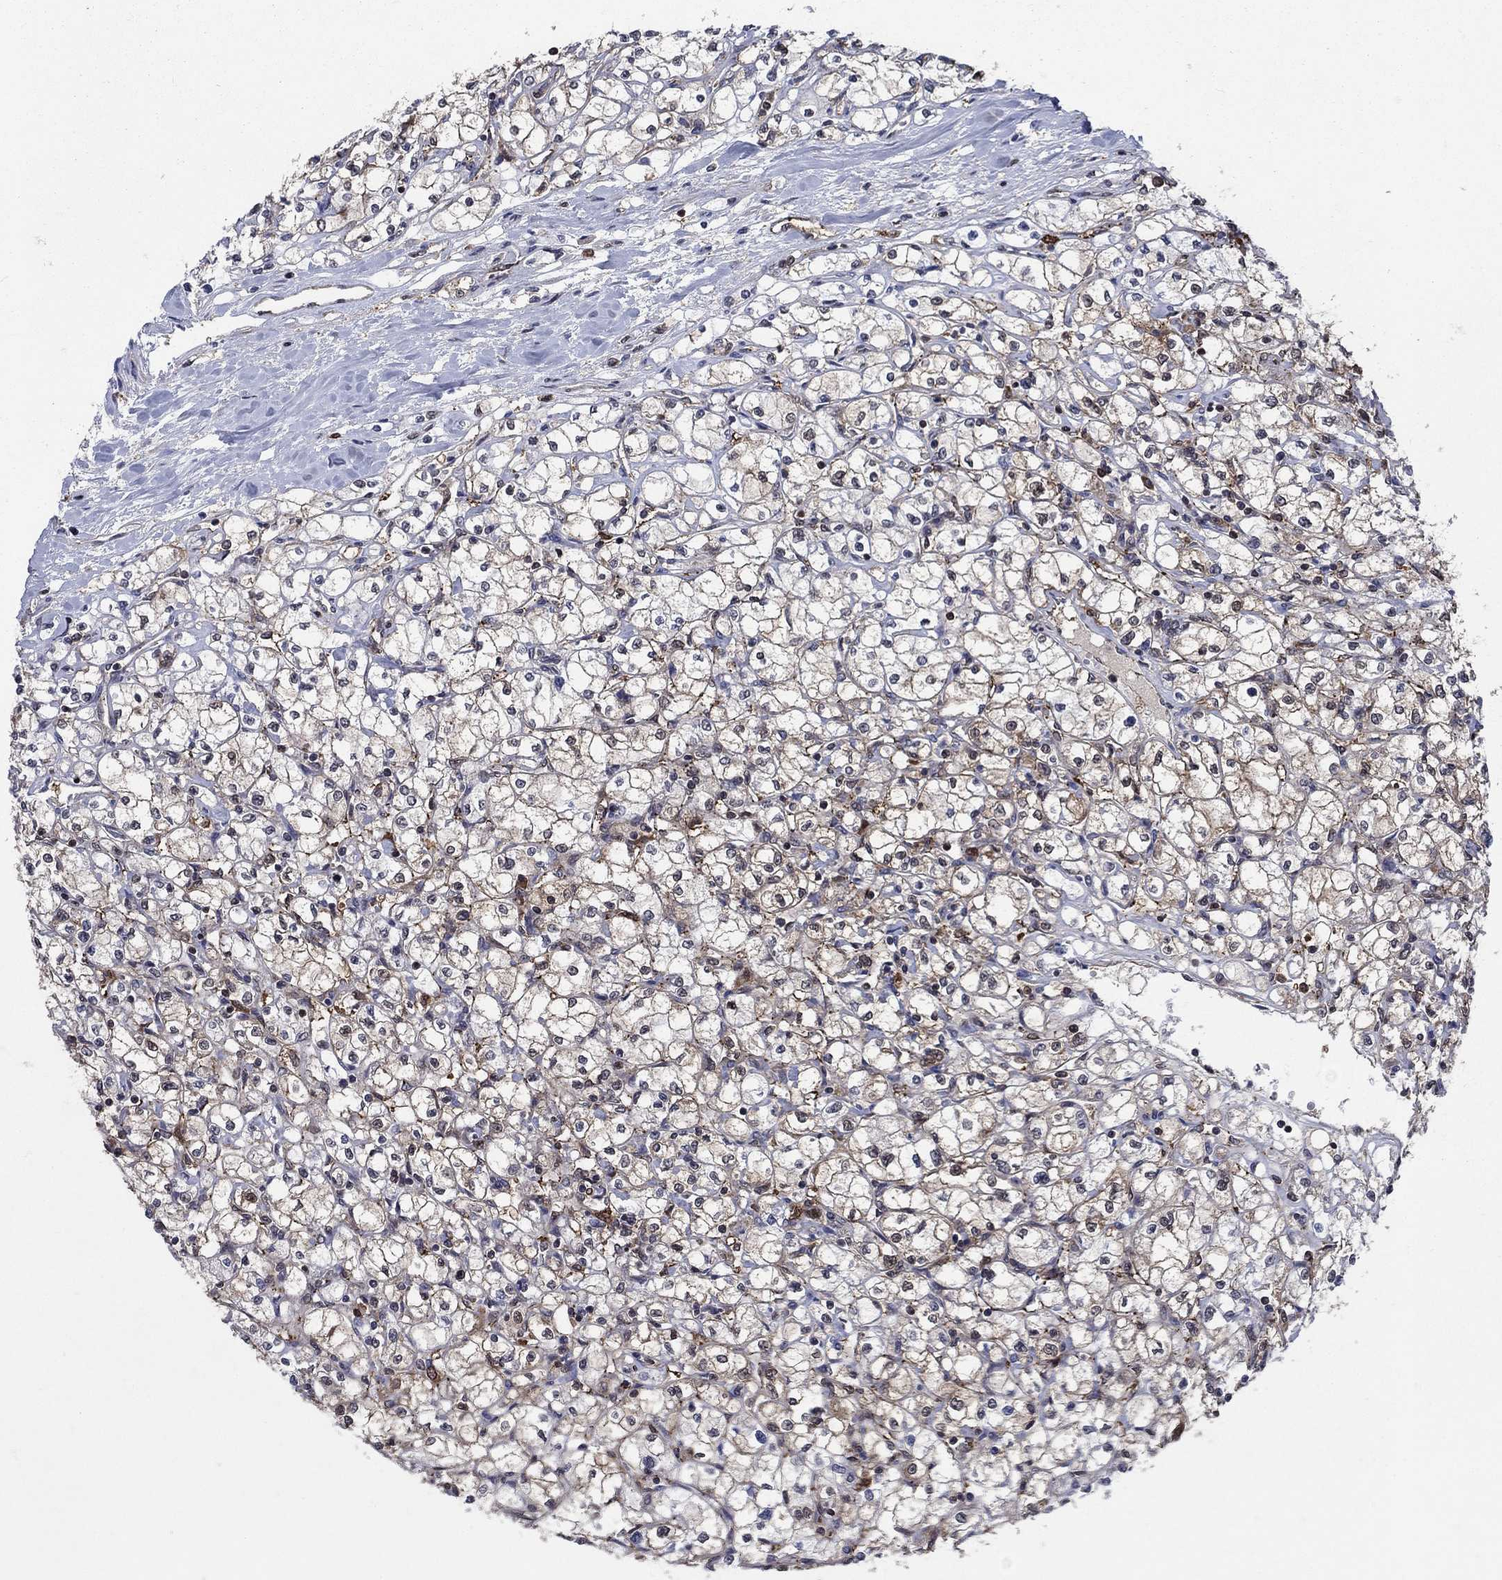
{"staining": {"intensity": "moderate", "quantity": ">75%", "location": "cytoplasmic/membranous"}, "tissue": "renal cancer", "cell_type": "Tumor cells", "image_type": "cancer", "snomed": [{"axis": "morphology", "description": "Adenocarcinoma, NOS"}, {"axis": "topography", "description": "Kidney"}], "caption": "Immunohistochemistry (IHC) (DAB (3,3'-diaminobenzidine)) staining of renal adenocarcinoma demonstrates moderate cytoplasmic/membranous protein positivity in approximately >75% of tumor cells.", "gene": "CACYBP", "patient": {"sex": "male", "age": 67}}